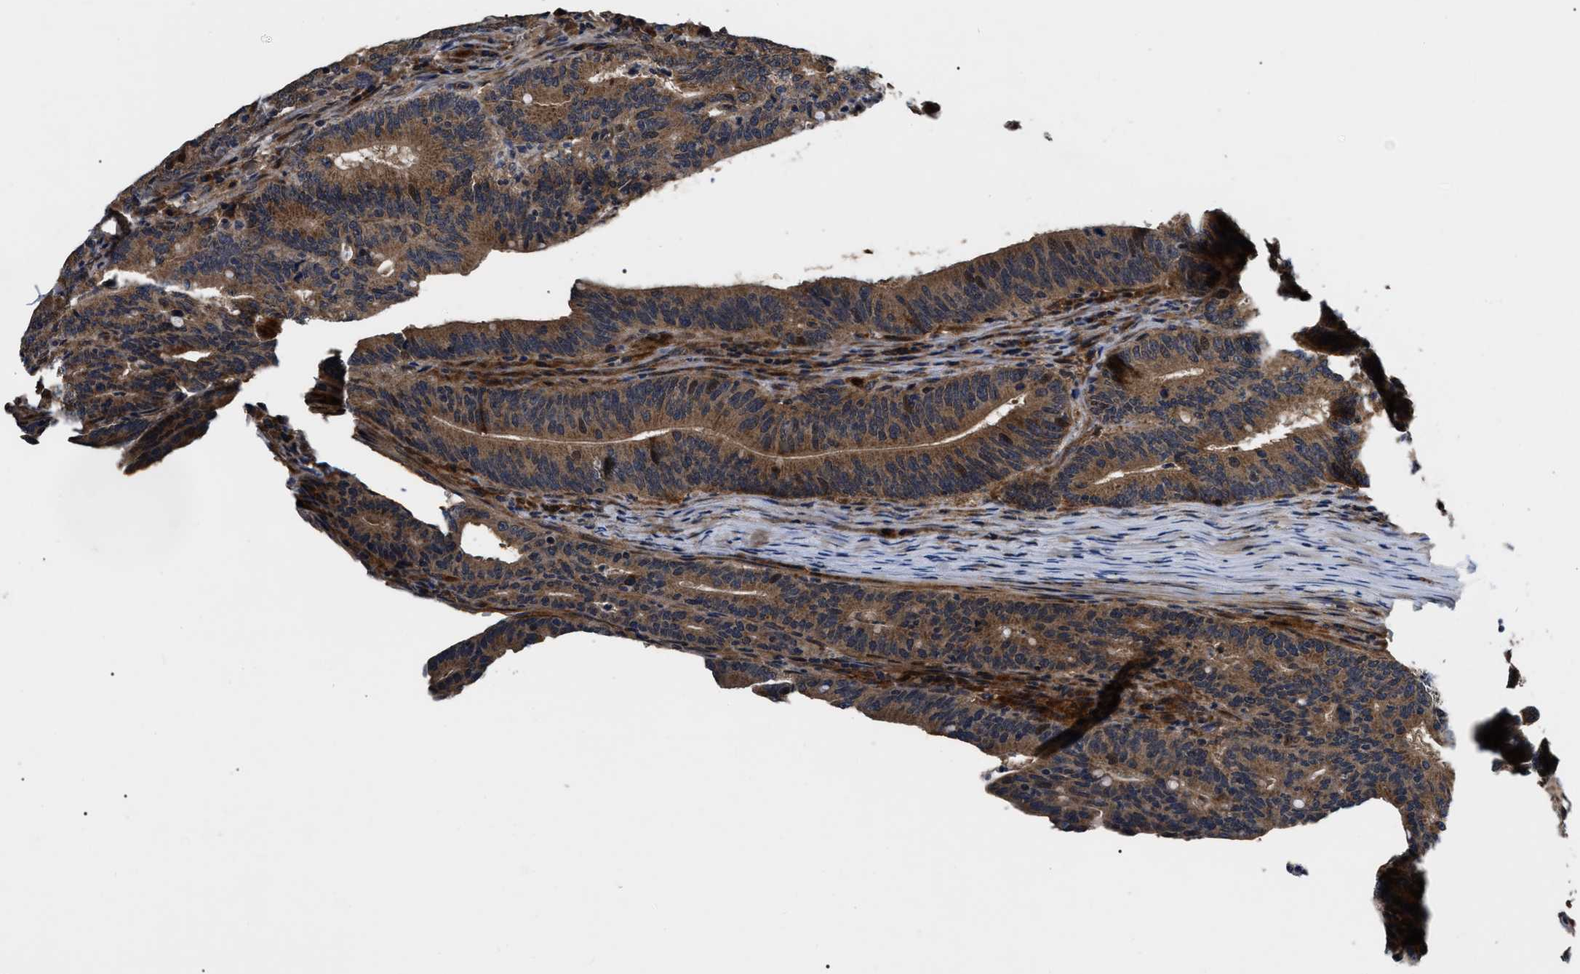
{"staining": {"intensity": "moderate", "quantity": ">75%", "location": "cytoplasmic/membranous"}, "tissue": "colorectal cancer", "cell_type": "Tumor cells", "image_type": "cancer", "snomed": [{"axis": "morphology", "description": "Adenocarcinoma, NOS"}, {"axis": "topography", "description": "Colon"}], "caption": "Human colorectal adenocarcinoma stained for a protein (brown) shows moderate cytoplasmic/membranous positive positivity in about >75% of tumor cells.", "gene": "PPWD1", "patient": {"sex": "female", "age": 66}}